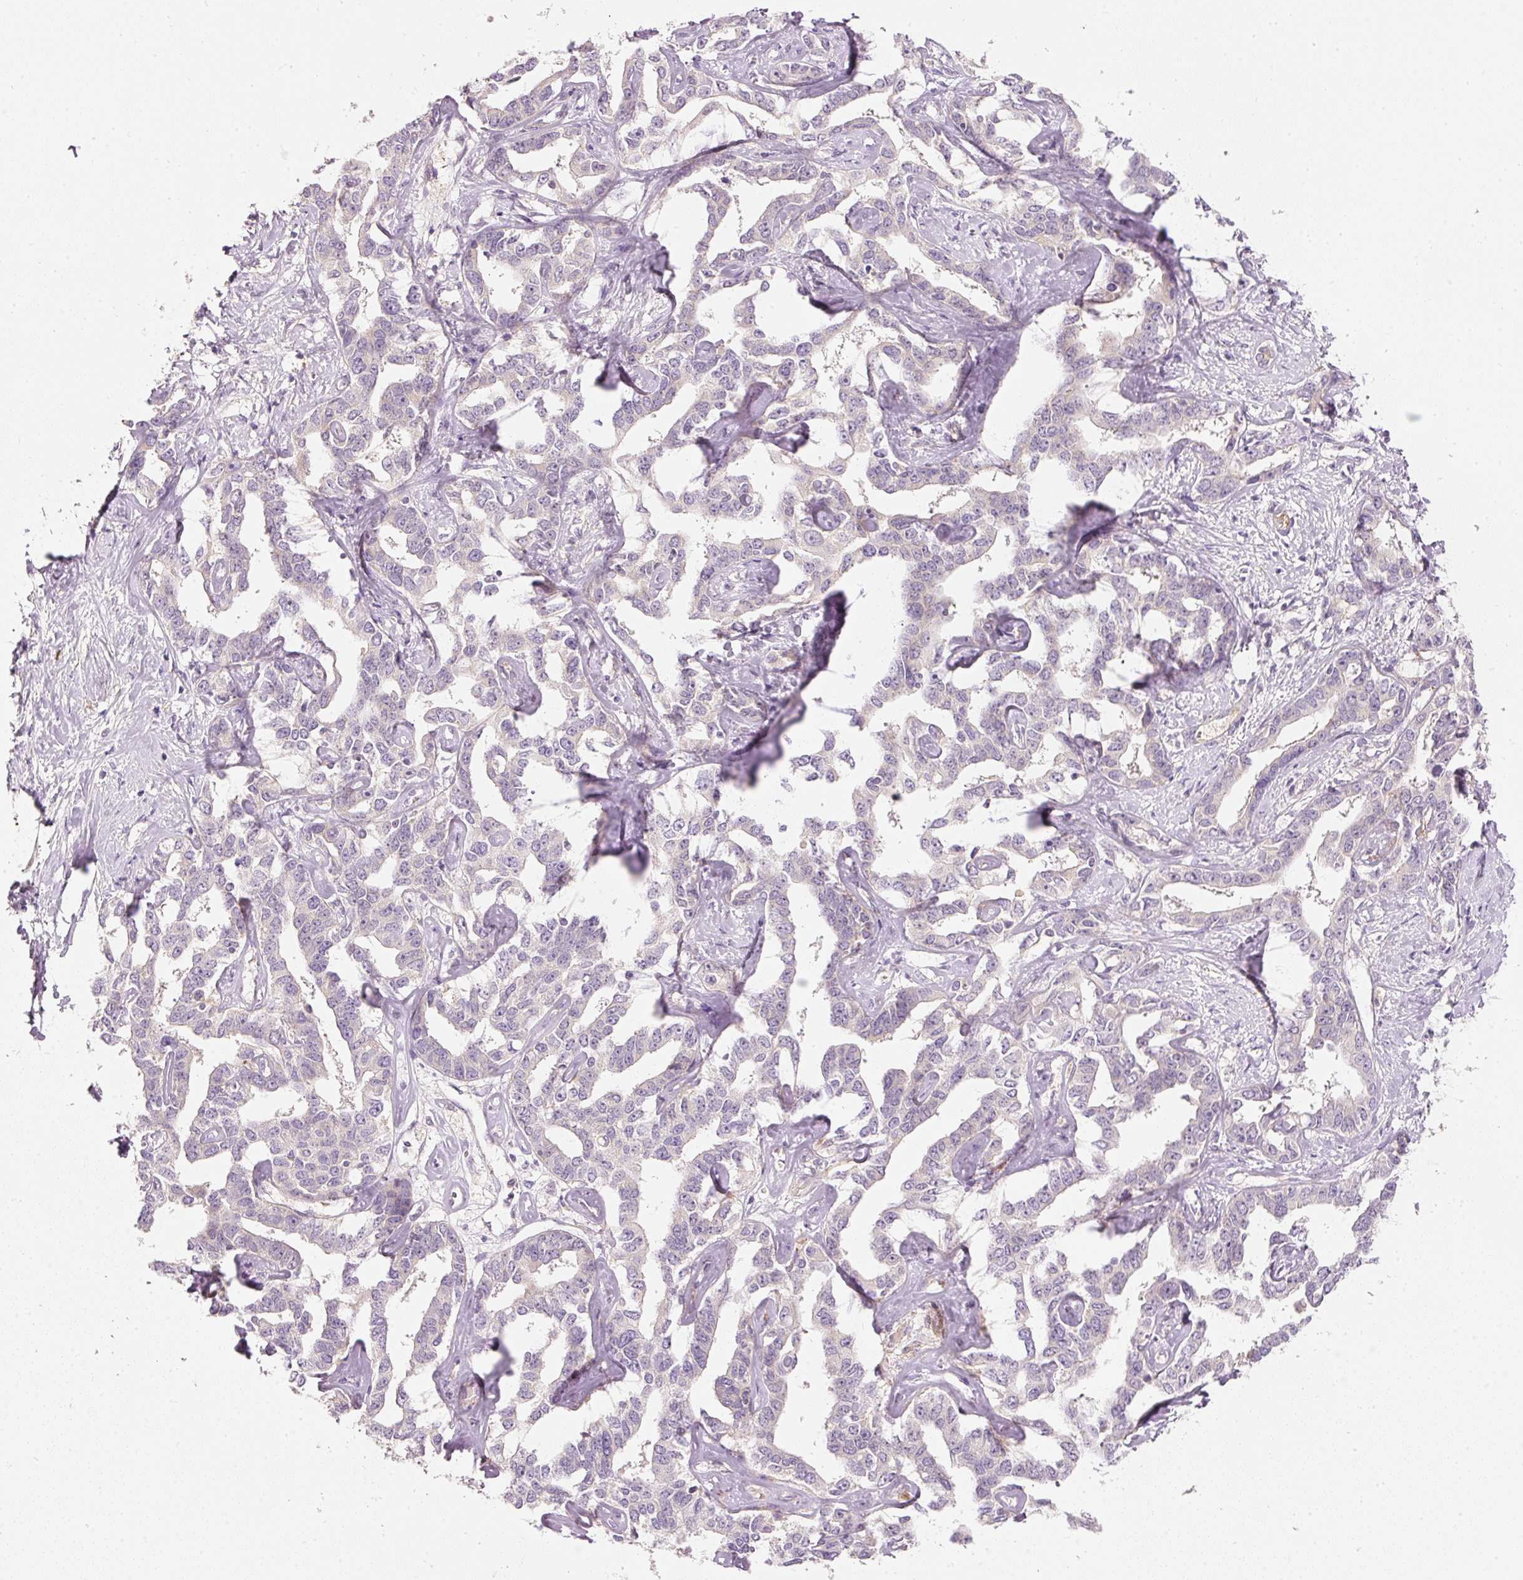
{"staining": {"intensity": "negative", "quantity": "none", "location": "none"}, "tissue": "liver cancer", "cell_type": "Tumor cells", "image_type": "cancer", "snomed": [{"axis": "morphology", "description": "Cholangiocarcinoma"}, {"axis": "topography", "description": "Liver"}], "caption": "Immunohistochemical staining of human liver cholangiocarcinoma shows no significant positivity in tumor cells. (DAB (3,3'-diaminobenzidine) immunohistochemistry (IHC) visualized using brightfield microscopy, high magnification).", "gene": "RNF167", "patient": {"sex": "male", "age": 59}}